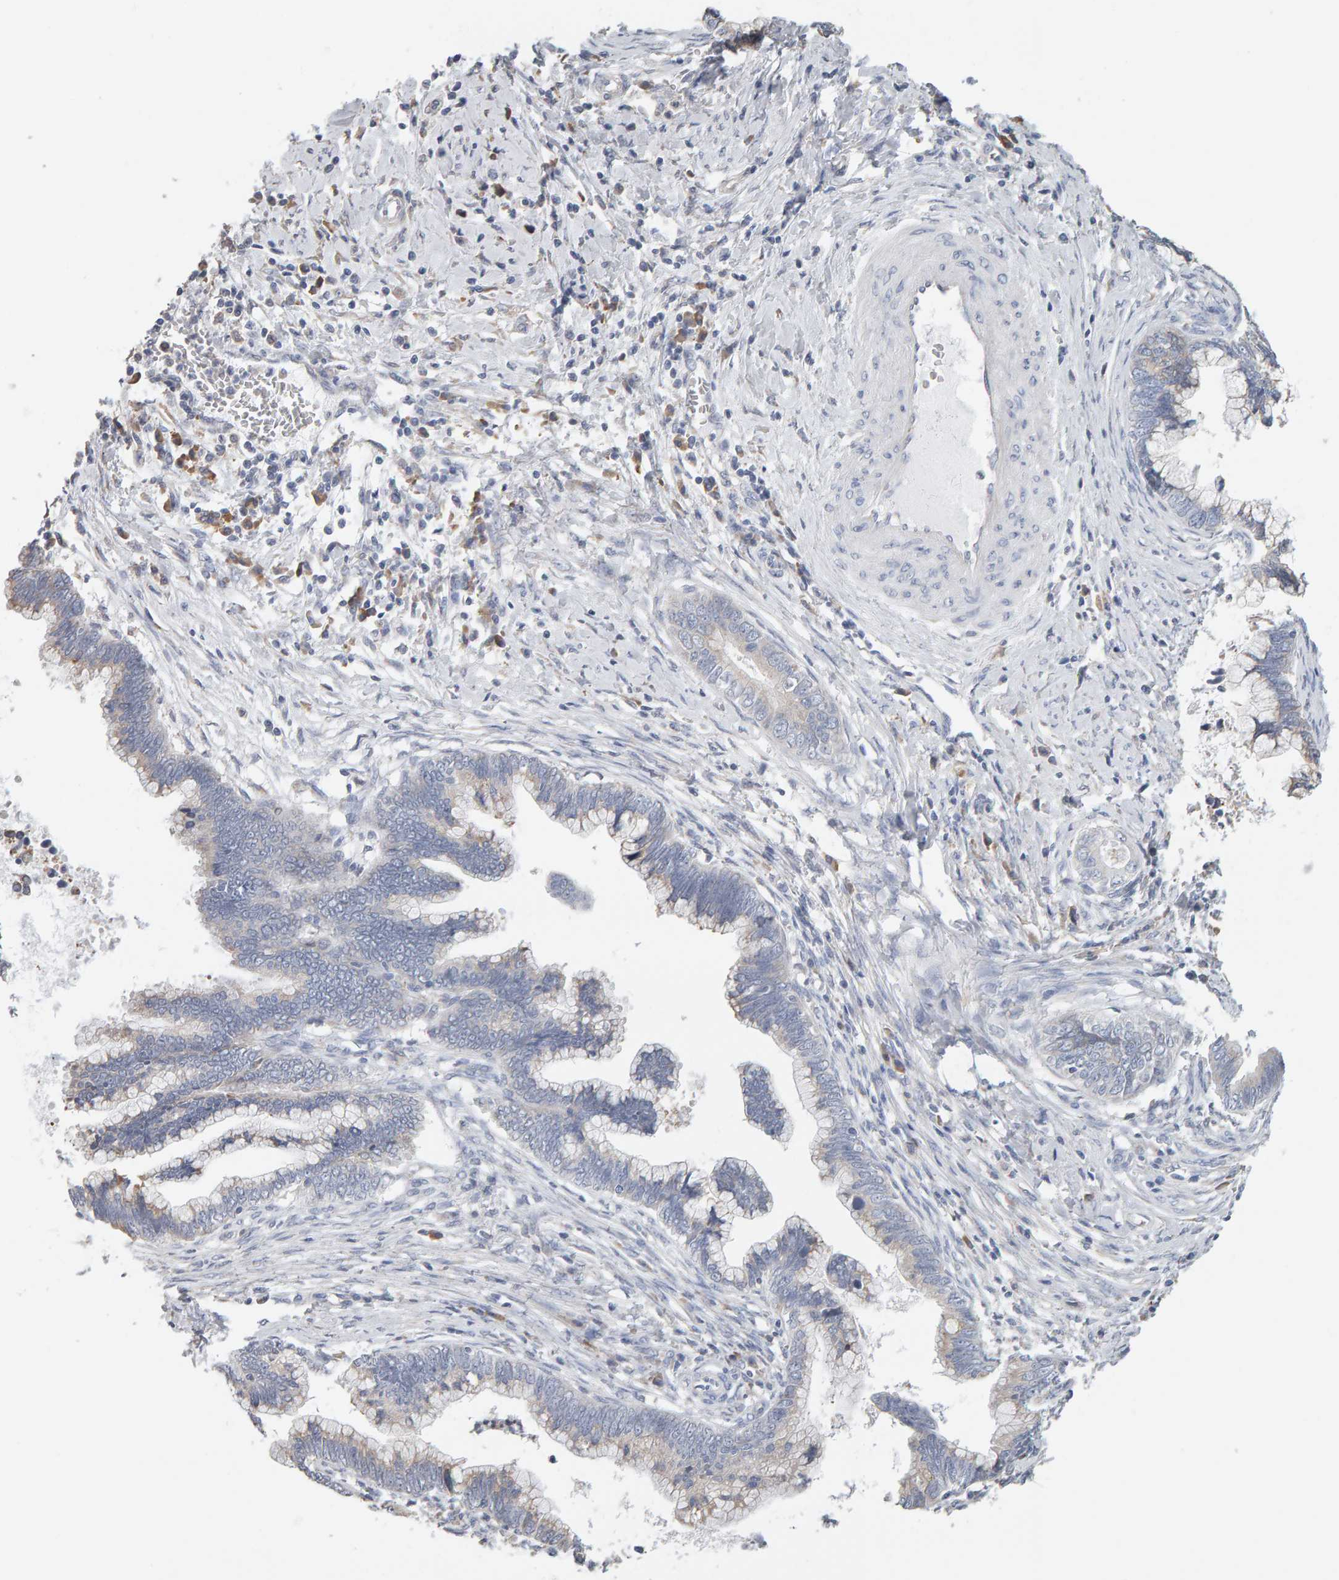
{"staining": {"intensity": "weak", "quantity": "25%-75%", "location": "cytoplasmic/membranous"}, "tissue": "cervical cancer", "cell_type": "Tumor cells", "image_type": "cancer", "snomed": [{"axis": "morphology", "description": "Adenocarcinoma, NOS"}, {"axis": "topography", "description": "Cervix"}], "caption": "Weak cytoplasmic/membranous protein expression is present in approximately 25%-75% of tumor cells in cervical adenocarcinoma. The protein of interest is shown in brown color, while the nuclei are stained blue.", "gene": "ADHFE1", "patient": {"sex": "female", "age": 44}}